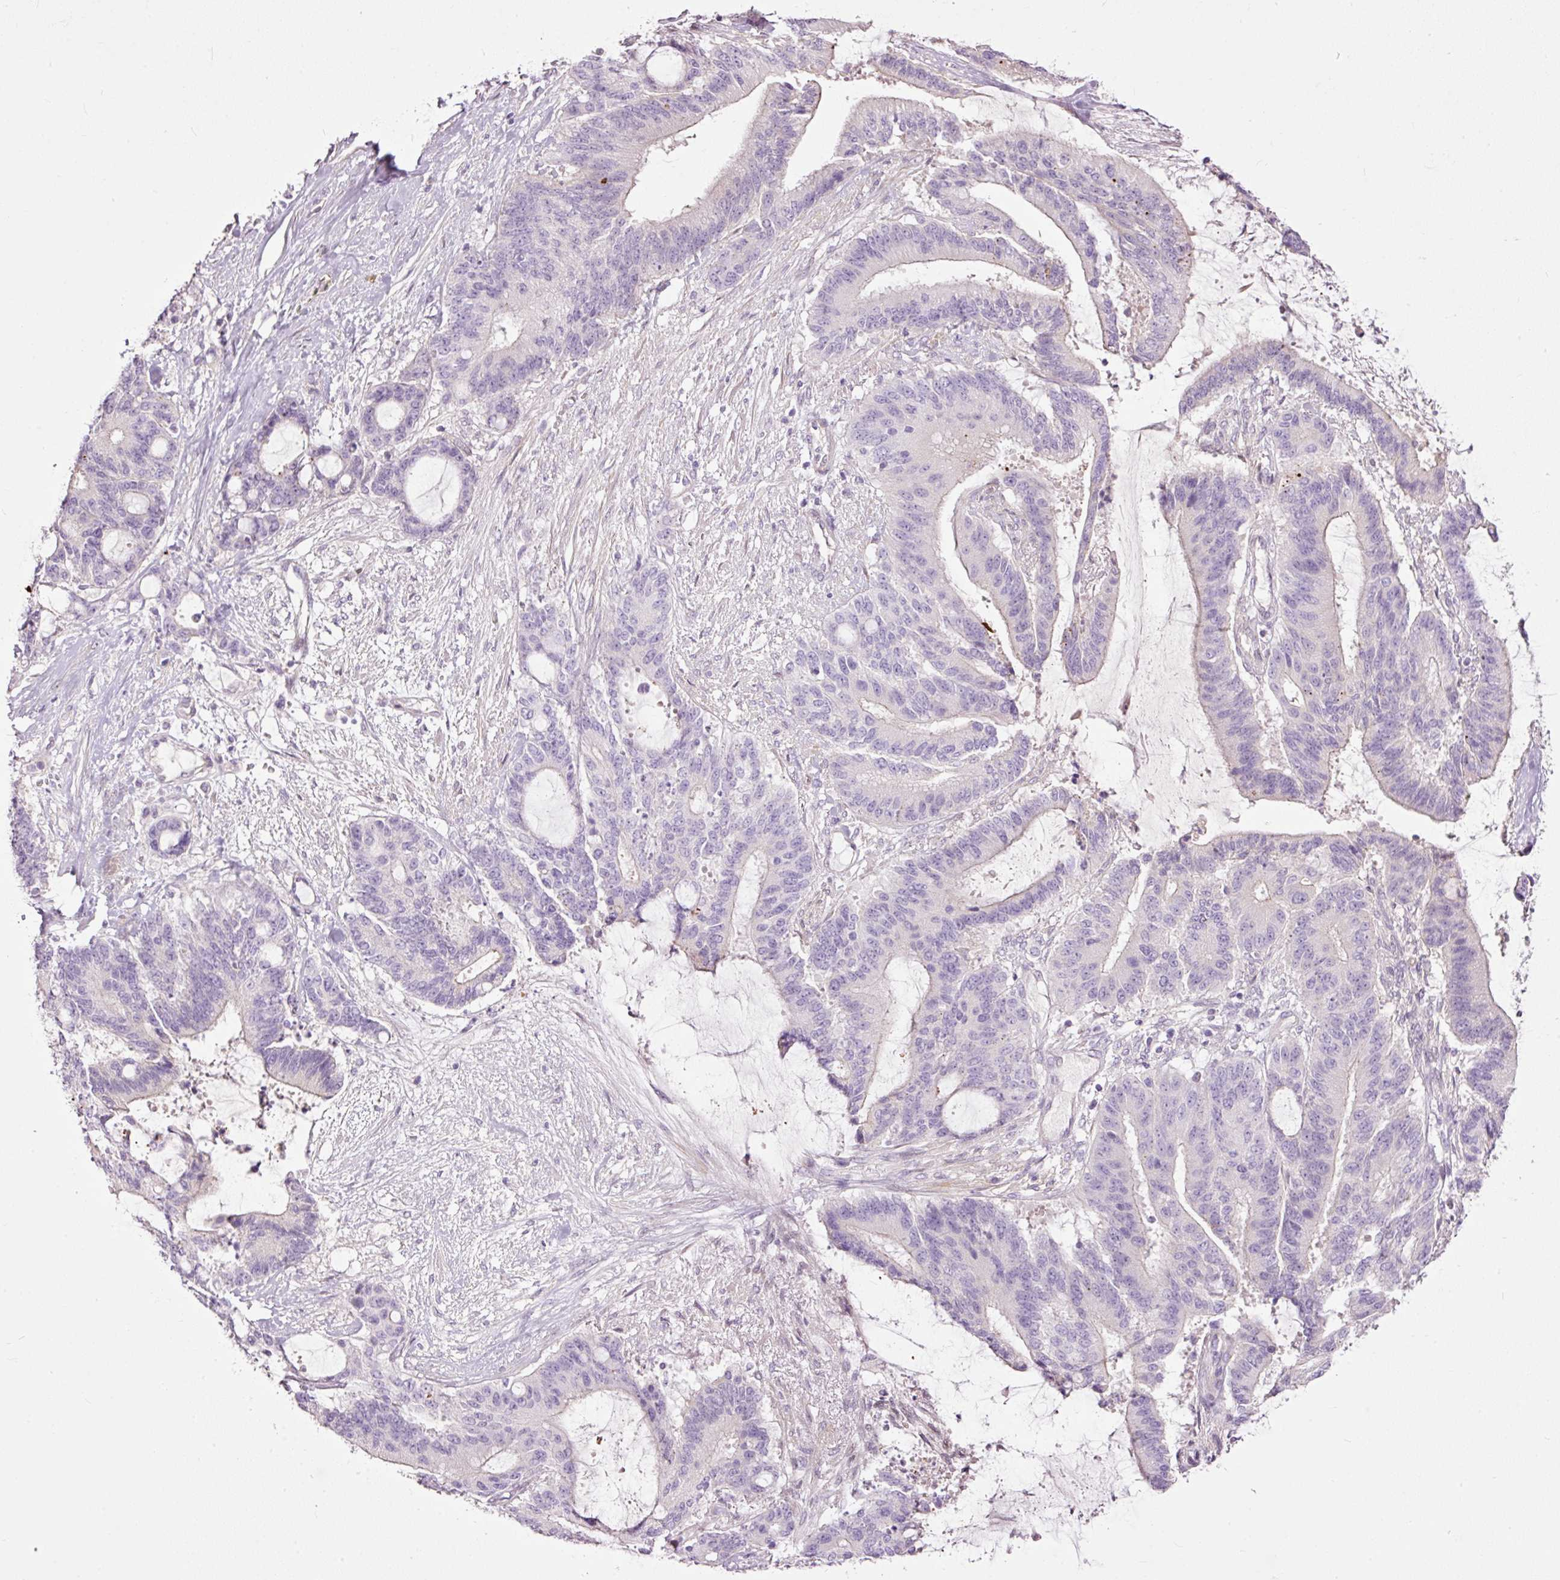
{"staining": {"intensity": "negative", "quantity": "none", "location": "none"}, "tissue": "liver cancer", "cell_type": "Tumor cells", "image_type": "cancer", "snomed": [{"axis": "morphology", "description": "Normal tissue, NOS"}, {"axis": "morphology", "description": "Cholangiocarcinoma"}, {"axis": "topography", "description": "Liver"}, {"axis": "topography", "description": "Peripheral nerve tissue"}], "caption": "There is no significant expression in tumor cells of liver cancer.", "gene": "FCRL4", "patient": {"sex": "female", "age": 73}}